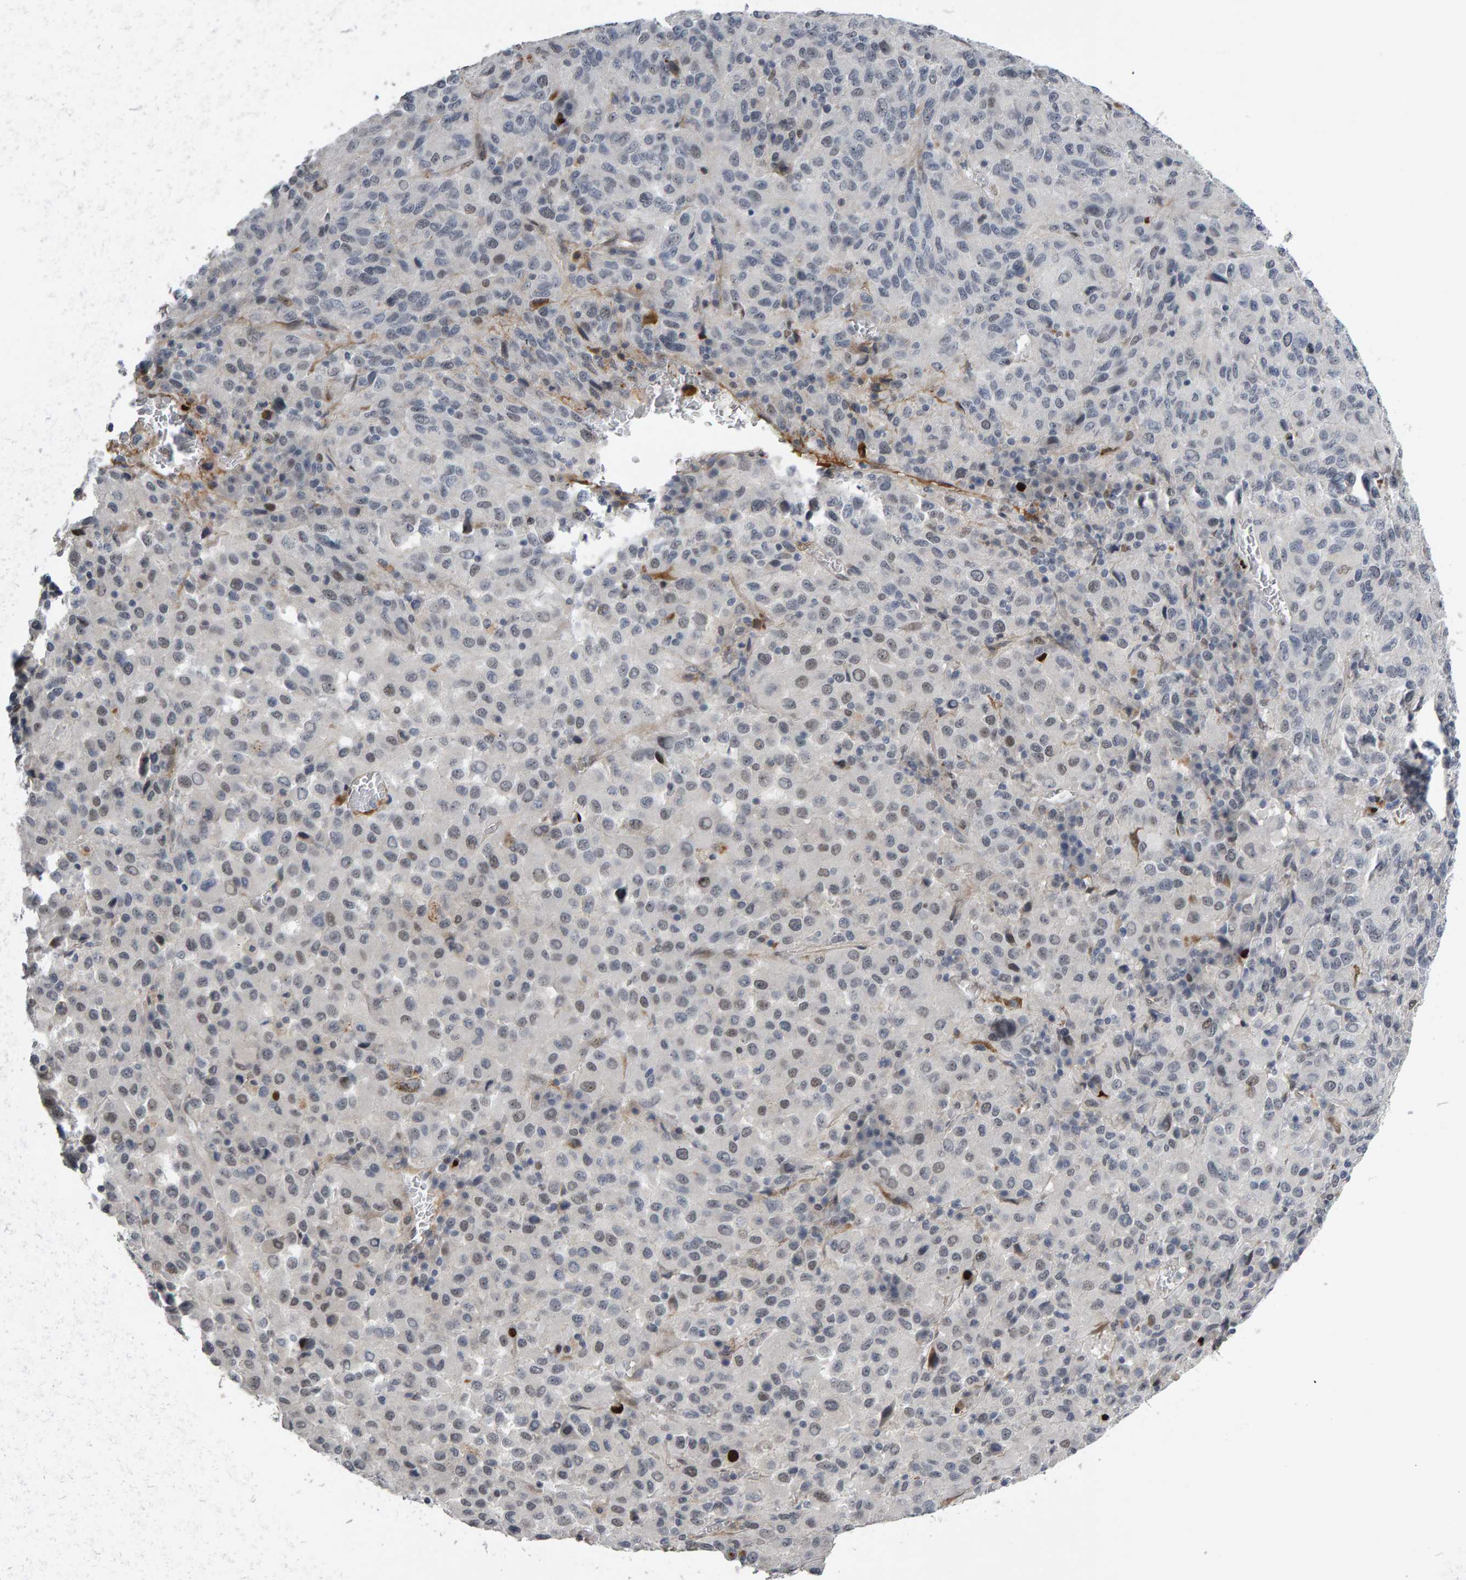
{"staining": {"intensity": "weak", "quantity": "<25%", "location": "nuclear"}, "tissue": "melanoma", "cell_type": "Tumor cells", "image_type": "cancer", "snomed": [{"axis": "morphology", "description": "Malignant melanoma, Metastatic site"}, {"axis": "topography", "description": "Lung"}], "caption": "Melanoma was stained to show a protein in brown. There is no significant positivity in tumor cells.", "gene": "IPO8", "patient": {"sex": "male", "age": 64}}